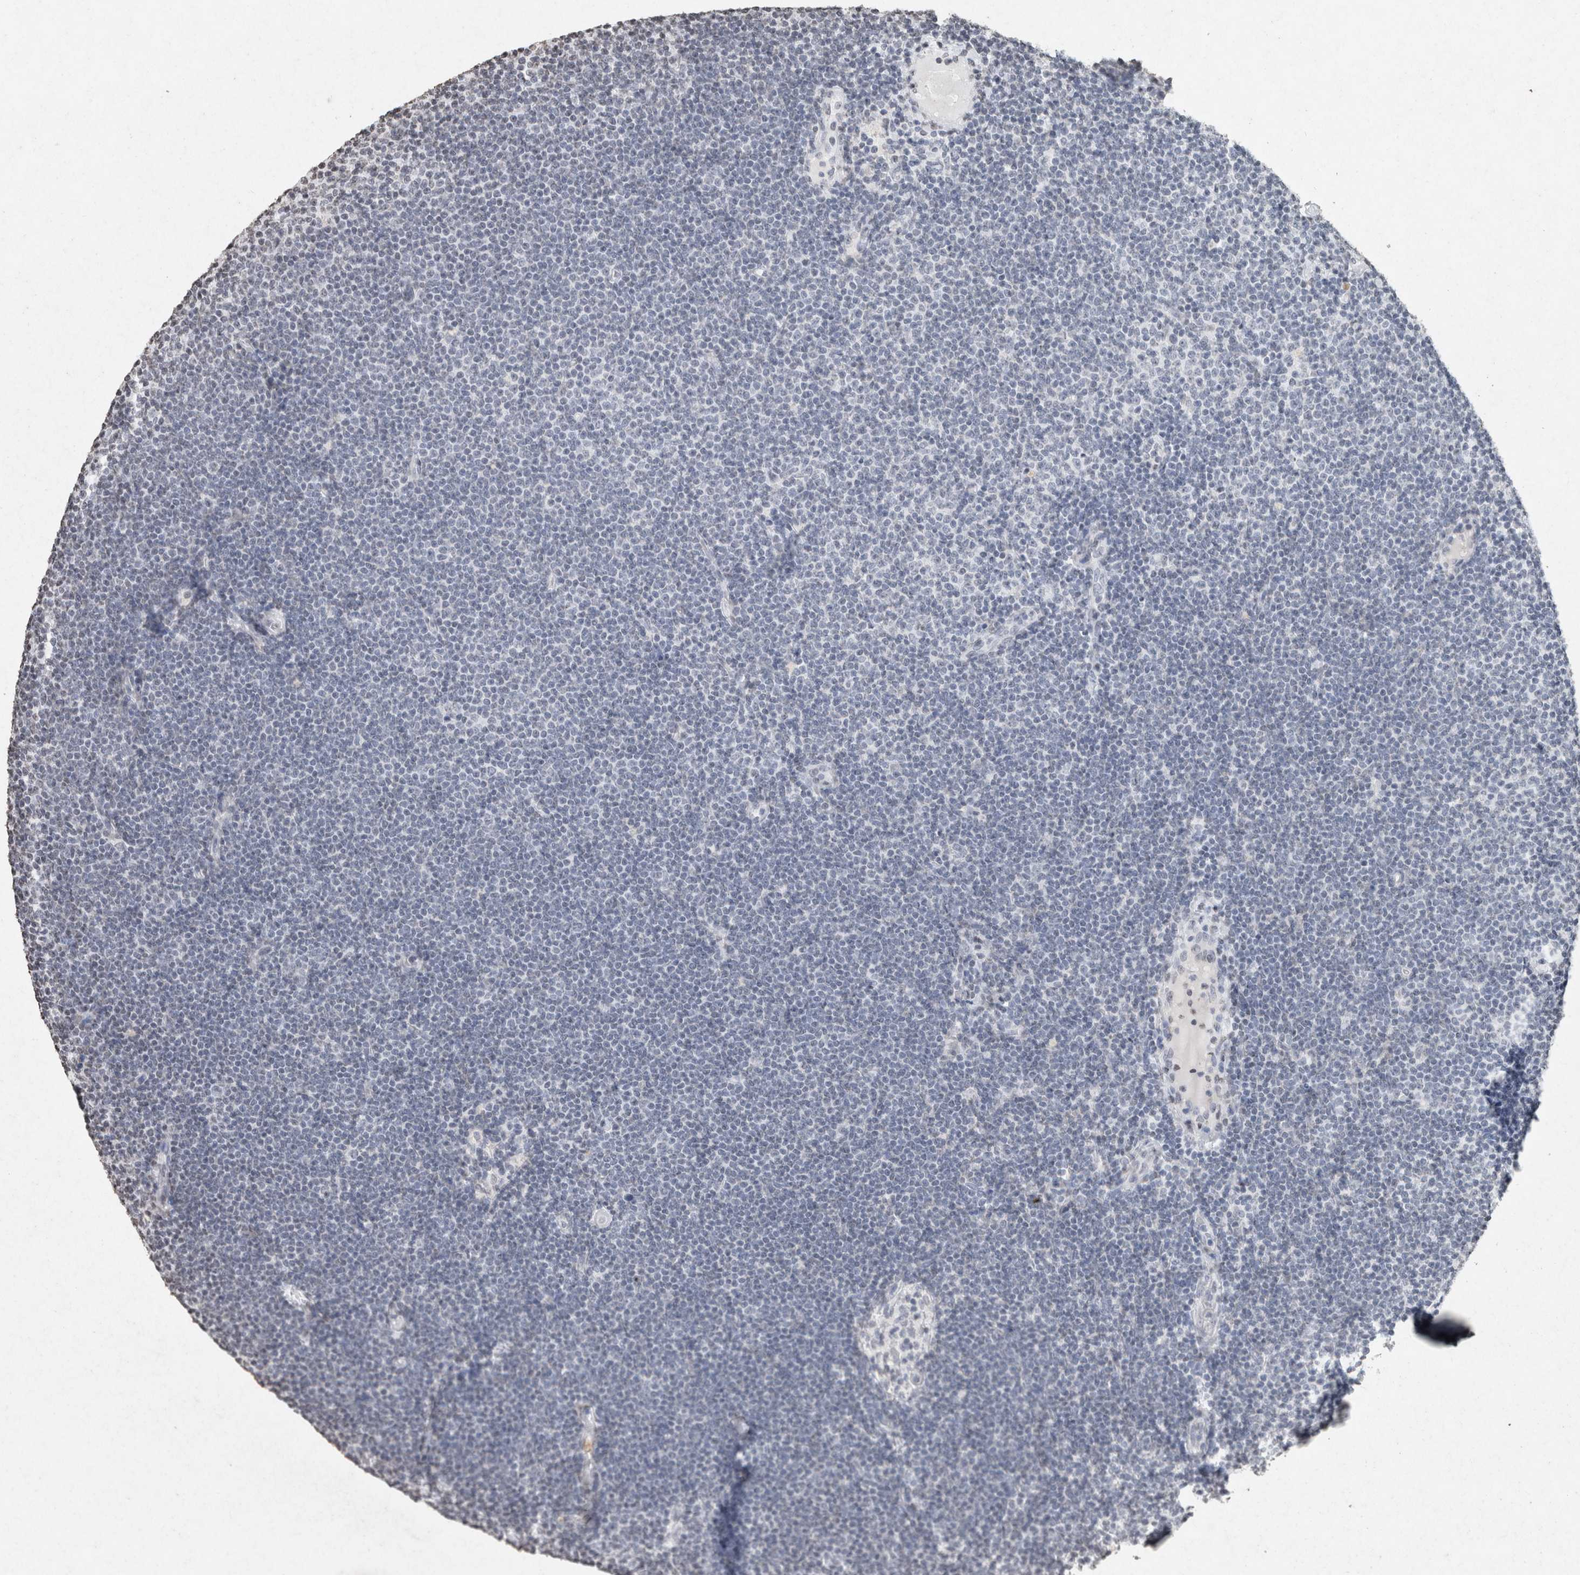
{"staining": {"intensity": "negative", "quantity": "none", "location": "none"}, "tissue": "lymphoma", "cell_type": "Tumor cells", "image_type": "cancer", "snomed": [{"axis": "morphology", "description": "Malignant lymphoma, non-Hodgkin's type, Low grade"}, {"axis": "topography", "description": "Lymph node"}], "caption": "IHC histopathology image of neoplastic tissue: lymphoma stained with DAB (3,3'-diaminobenzidine) shows no significant protein positivity in tumor cells. (DAB (3,3'-diaminobenzidine) IHC visualized using brightfield microscopy, high magnification).", "gene": "CNTN1", "patient": {"sex": "female", "age": 53}}